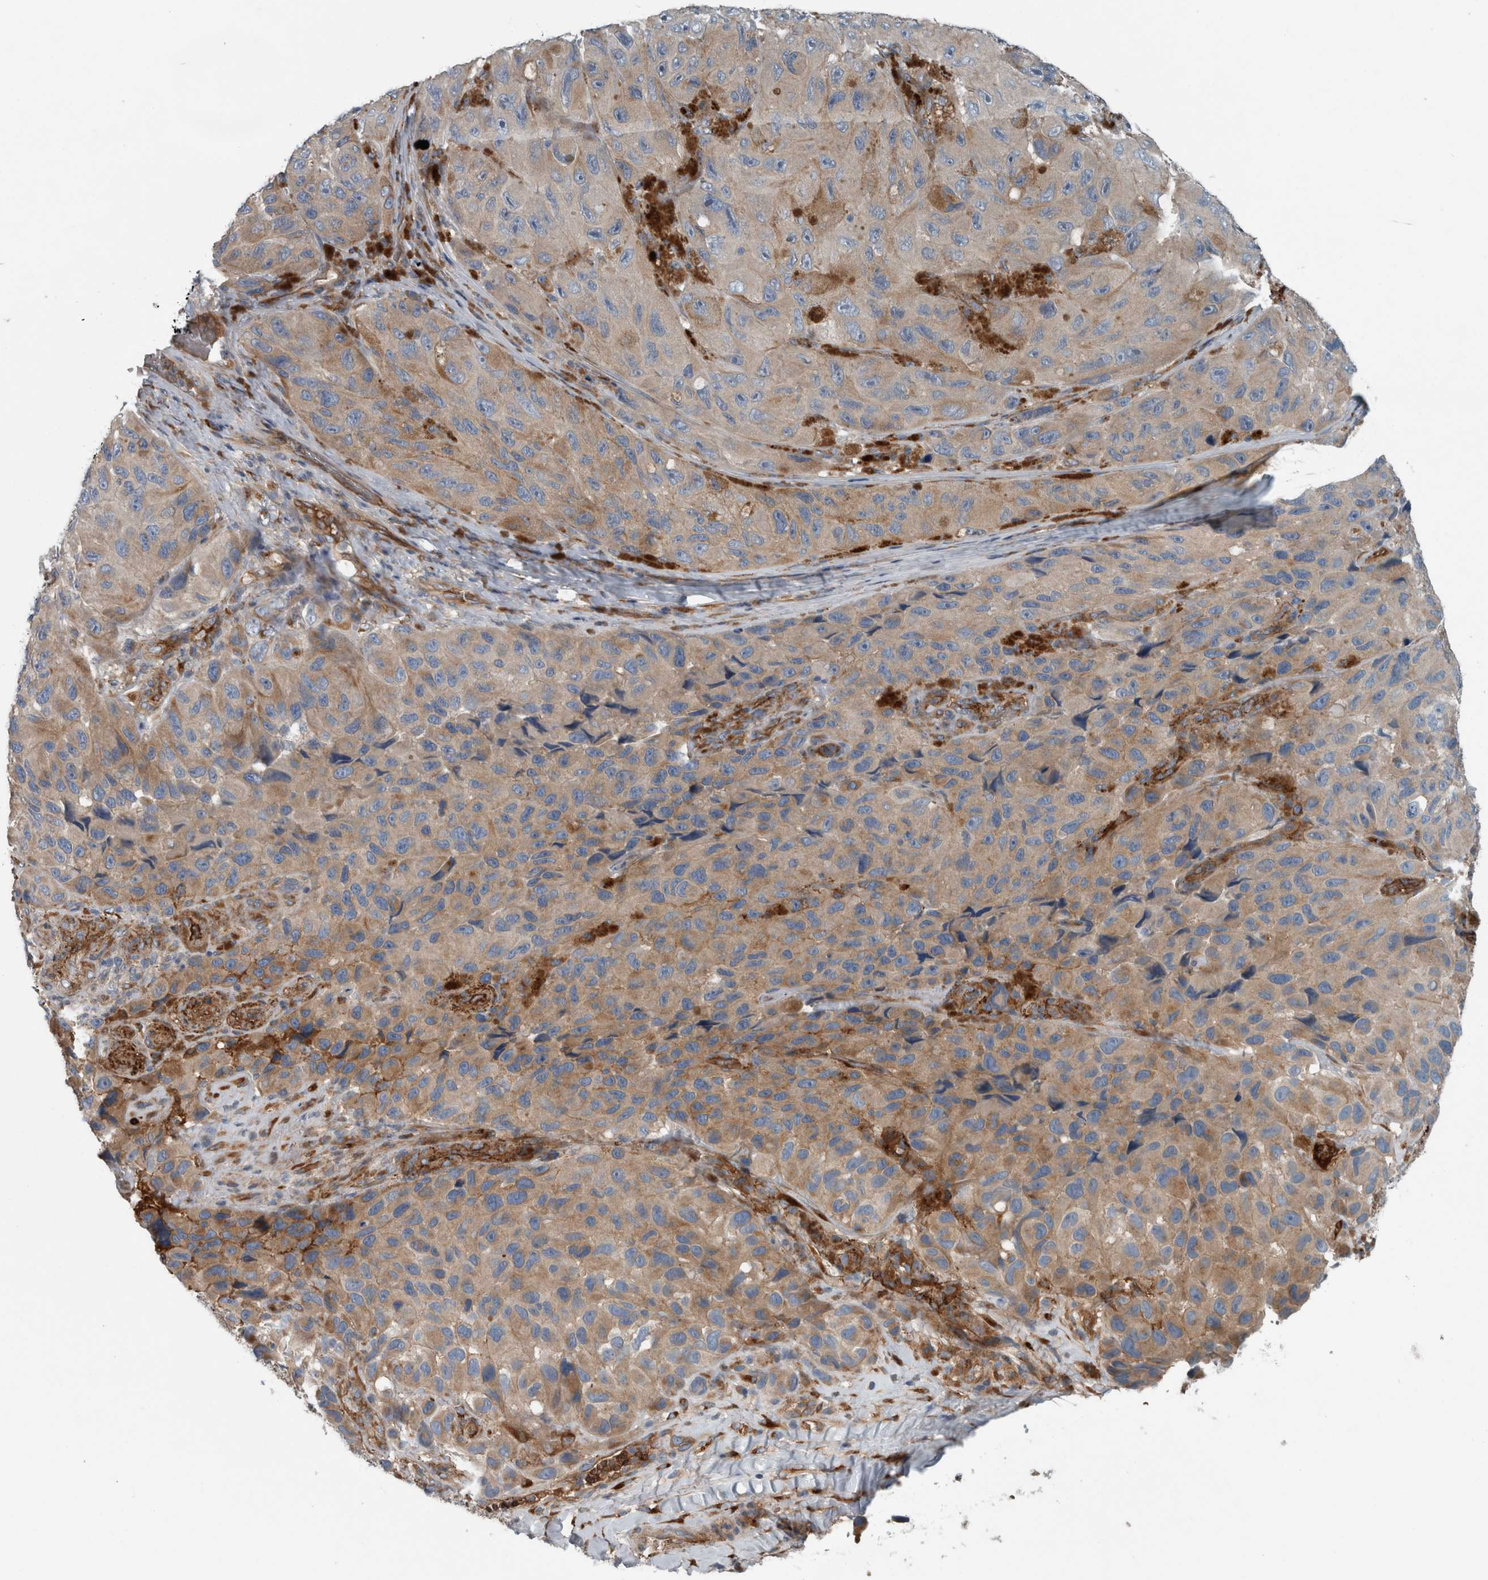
{"staining": {"intensity": "moderate", "quantity": "25%-75%", "location": "cytoplasmic/membranous"}, "tissue": "melanoma", "cell_type": "Tumor cells", "image_type": "cancer", "snomed": [{"axis": "morphology", "description": "Malignant melanoma, NOS"}, {"axis": "topography", "description": "Skin"}], "caption": "This is a photomicrograph of immunohistochemistry (IHC) staining of melanoma, which shows moderate staining in the cytoplasmic/membranous of tumor cells.", "gene": "GLT8D2", "patient": {"sex": "female", "age": 73}}